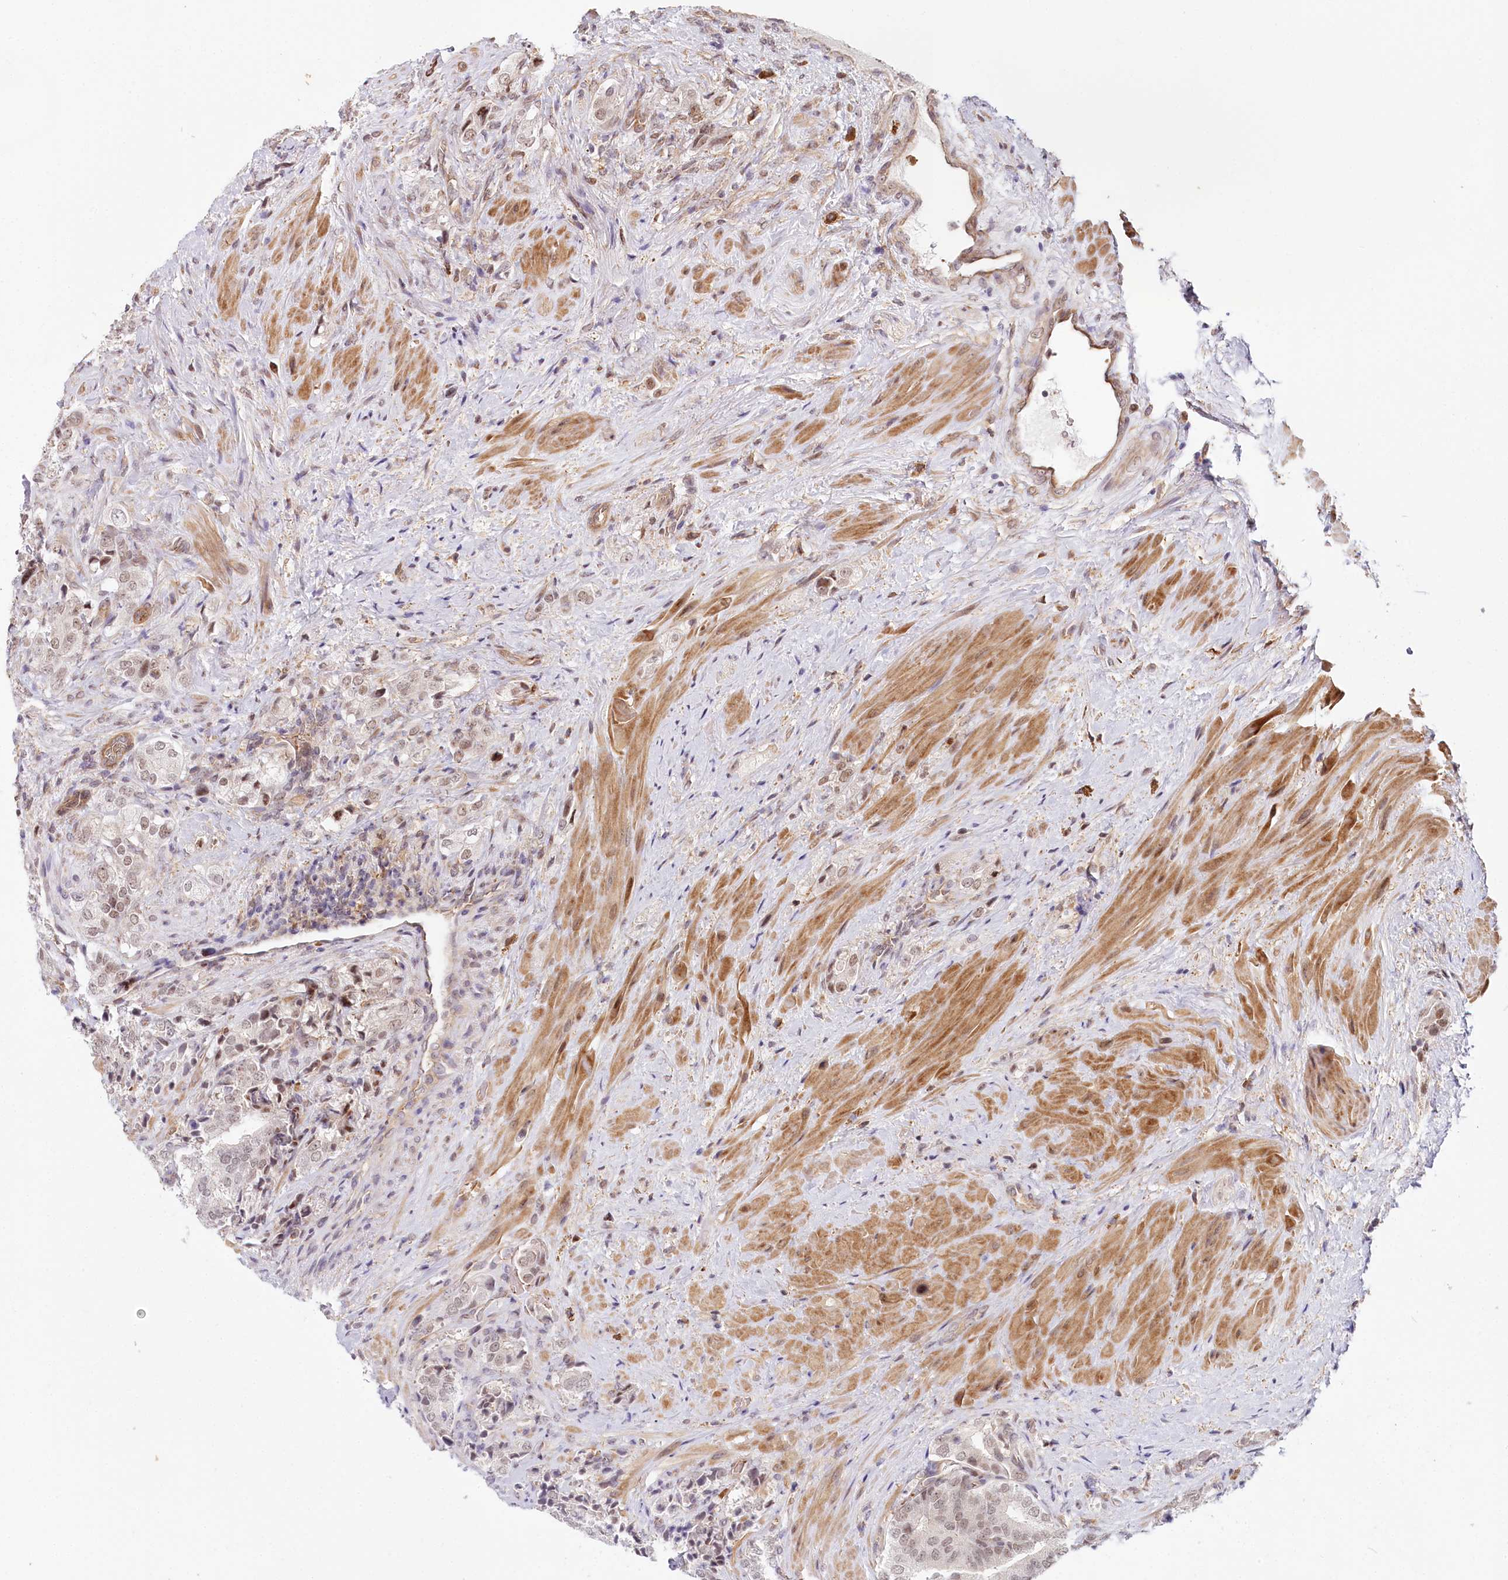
{"staining": {"intensity": "weak", "quantity": "<25%", "location": "nuclear"}, "tissue": "prostate cancer", "cell_type": "Tumor cells", "image_type": "cancer", "snomed": [{"axis": "morphology", "description": "Adenocarcinoma, High grade"}, {"axis": "topography", "description": "Prostate"}], "caption": "High power microscopy micrograph of an immunohistochemistry (IHC) photomicrograph of prostate cancer (high-grade adenocarcinoma), revealing no significant expression in tumor cells. (DAB (3,3'-diaminobenzidine) immunohistochemistry visualized using brightfield microscopy, high magnification).", "gene": "TUBGCP2", "patient": {"sex": "male", "age": 65}}